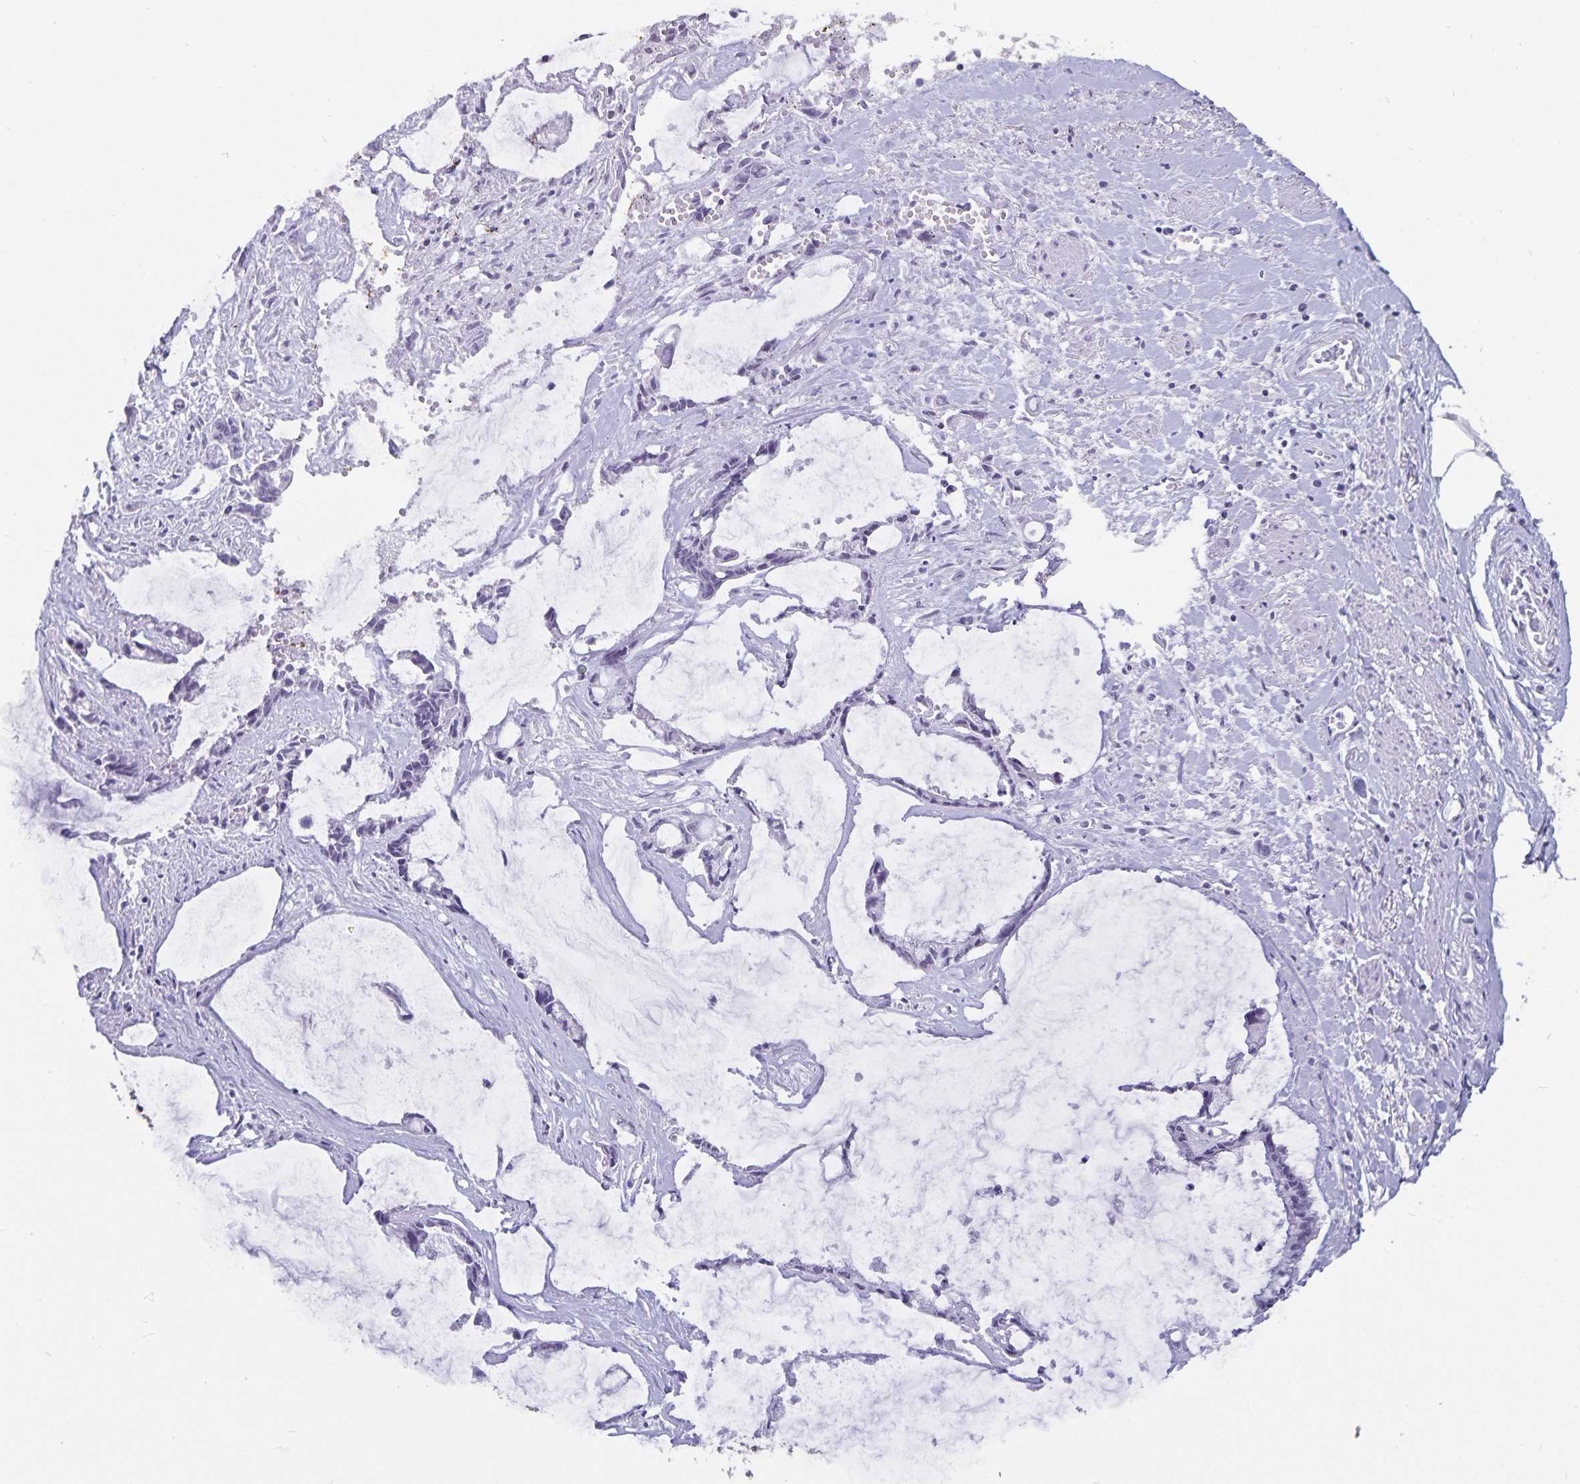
{"staining": {"intensity": "negative", "quantity": "none", "location": "none"}, "tissue": "ovarian cancer", "cell_type": "Tumor cells", "image_type": "cancer", "snomed": [{"axis": "morphology", "description": "Cystadenocarcinoma, mucinous, NOS"}, {"axis": "topography", "description": "Ovary"}], "caption": "The IHC image has no significant expression in tumor cells of ovarian cancer (mucinous cystadenocarcinoma) tissue.", "gene": "PBX2", "patient": {"sex": "female", "age": 90}}